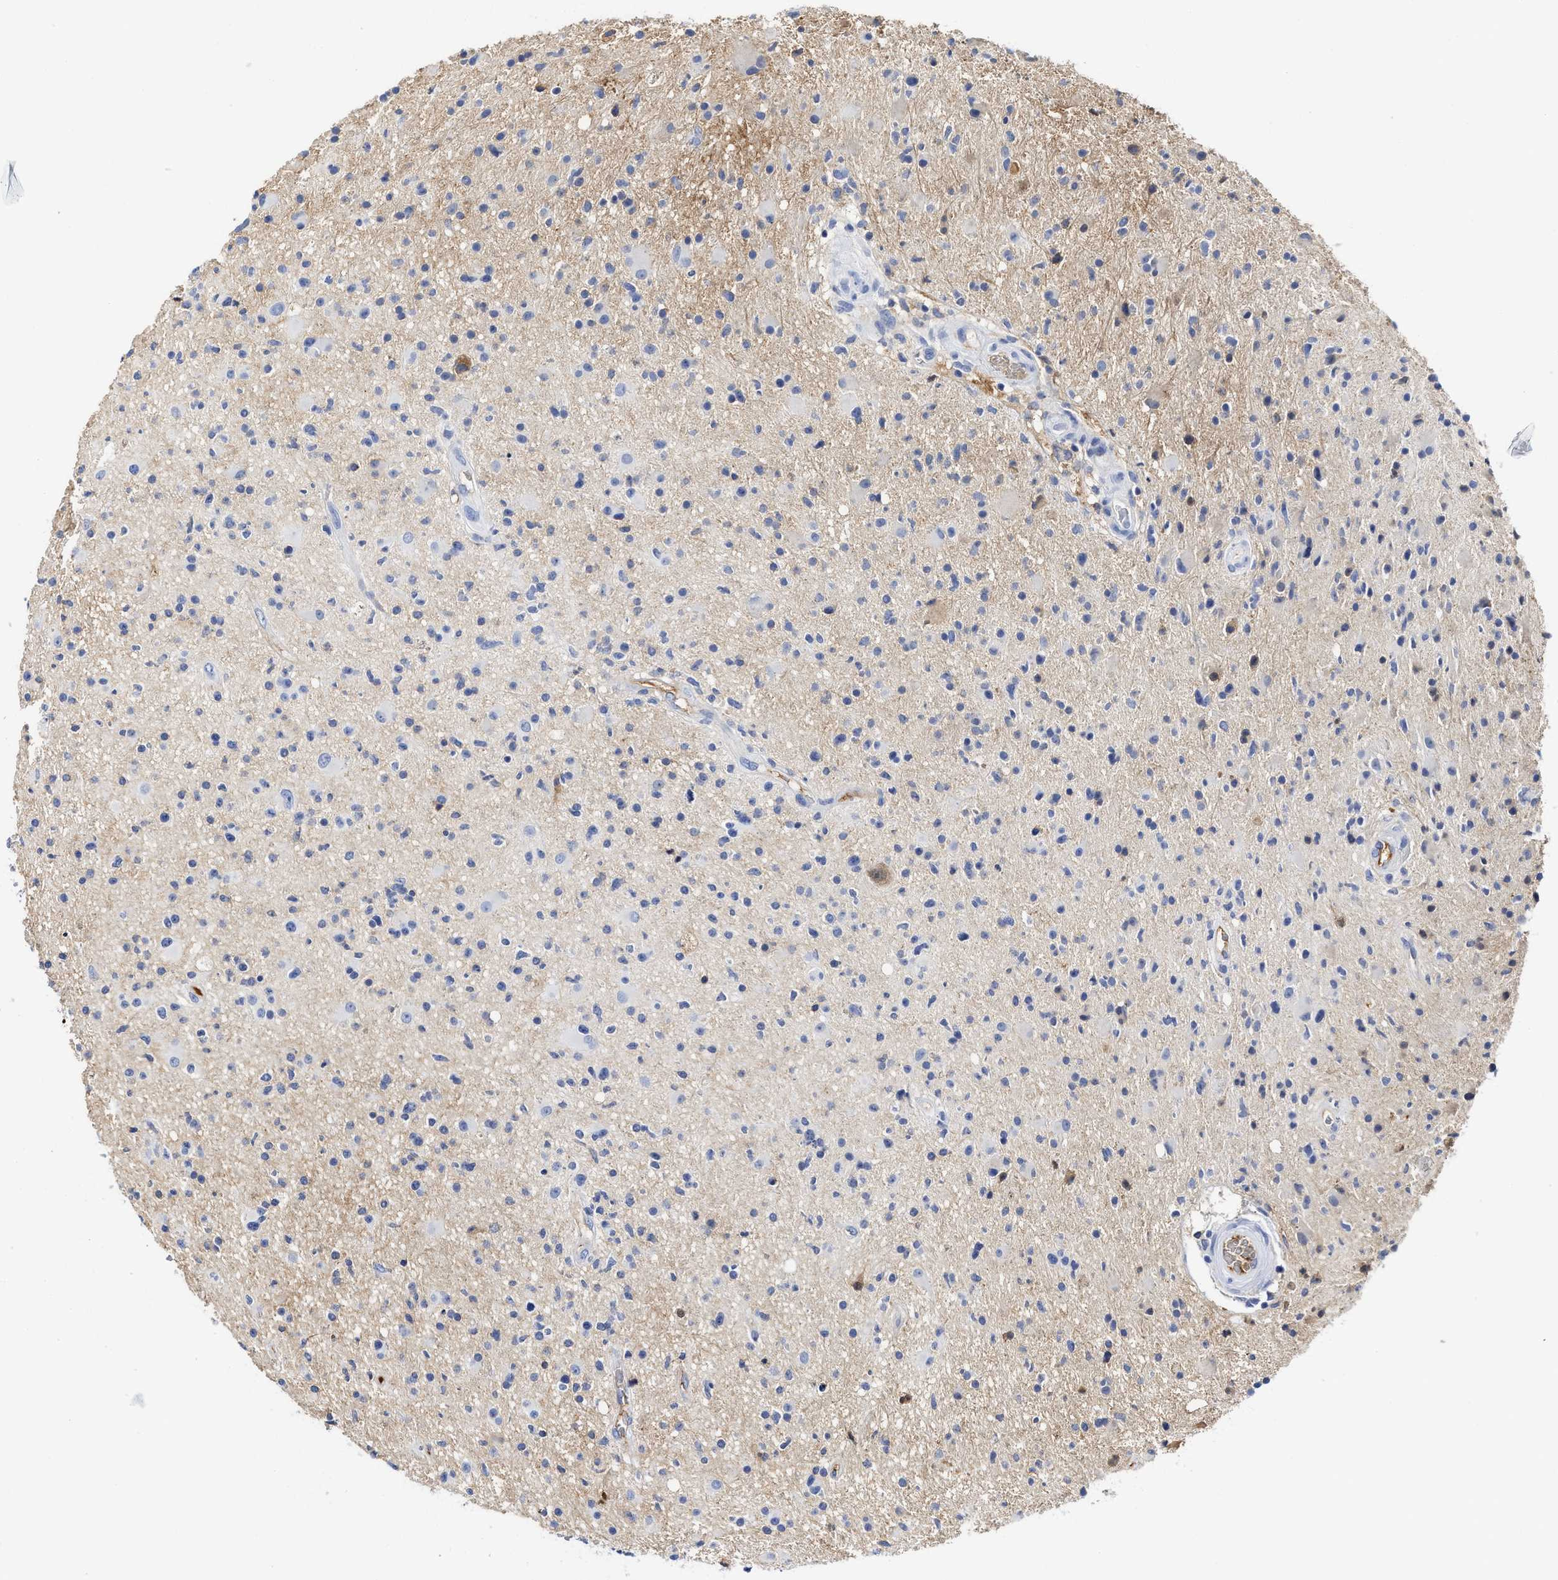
{"staining": {"intensity": "negative", "quantity": "none", "location": "none"}, "tissue": "glioma", "cell_type": "Tumor cells", "image_type": "cancer", "snomed": [{"axis": "morphology", "description": "Glioma, malignant, High grade"}, {"axis": "topography", "description": "Brain"}], "caption": "Immunohistochemistry (IHC) histopathology image of neoplastic tissue: high-grade glioma (malignant) stained with DAB exhibits no significant protein expression in tumor cells.", "gene": "C2", "patient": {"sex": "male", "age": 33}}